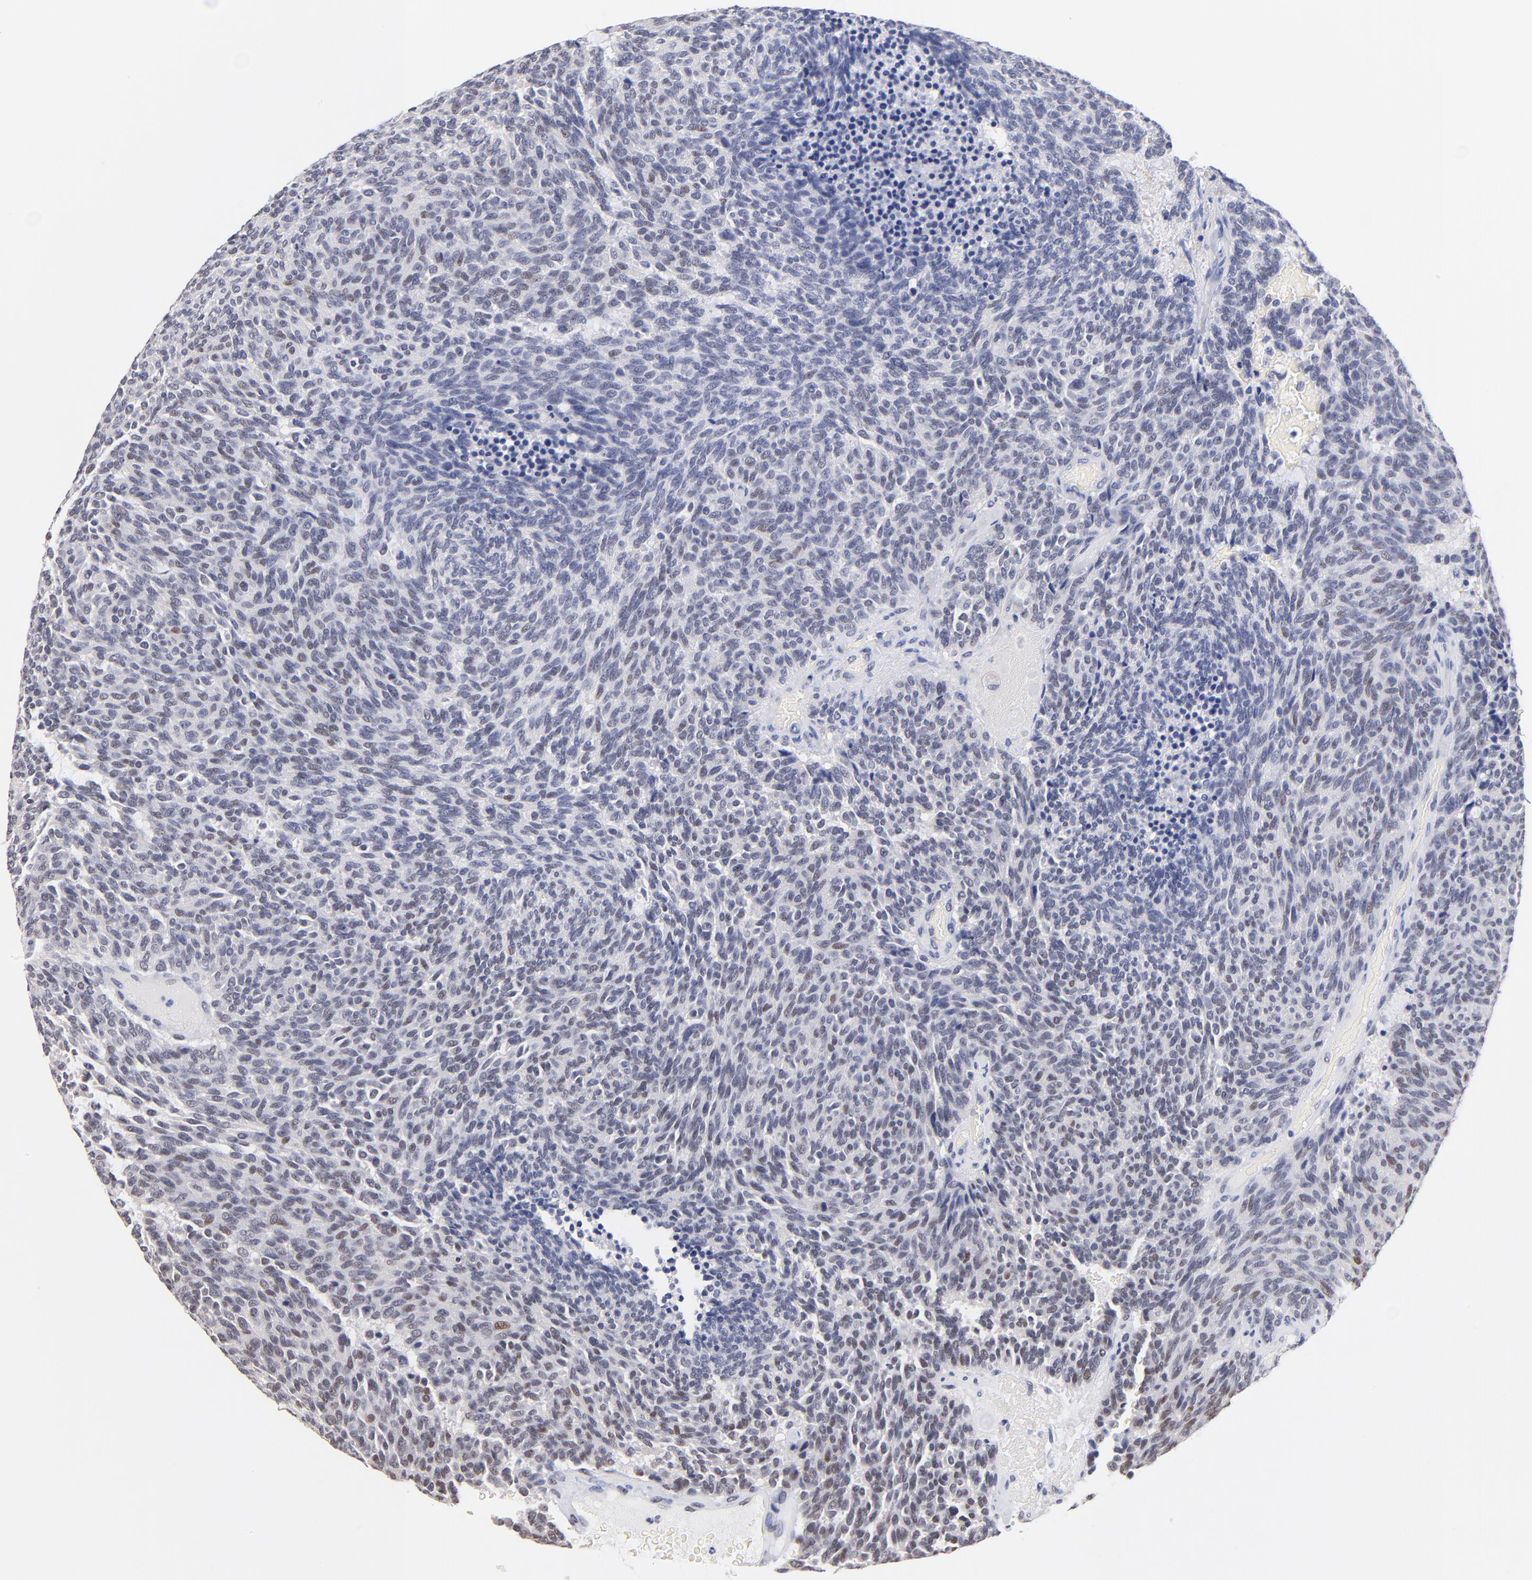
{"staining": {"intensity": "weak", "quantity": "<25%", "location": "nuclear"}, "tissue": "carcinoid", "cell_type": "Tumor cells", "image_type": "cancer", "snomed": [{"axis": "morphology", "description": "Carcinoid, malignant, NOS"}, {"axis": "topography", "description": "Pancreas"}], "caption": "Photomicrograph shows no protein expression in tumor cells of carcinoid (malignant) tissue.", "gene": "ZNF74", "patient": {"sex": "female", "age": 54}}